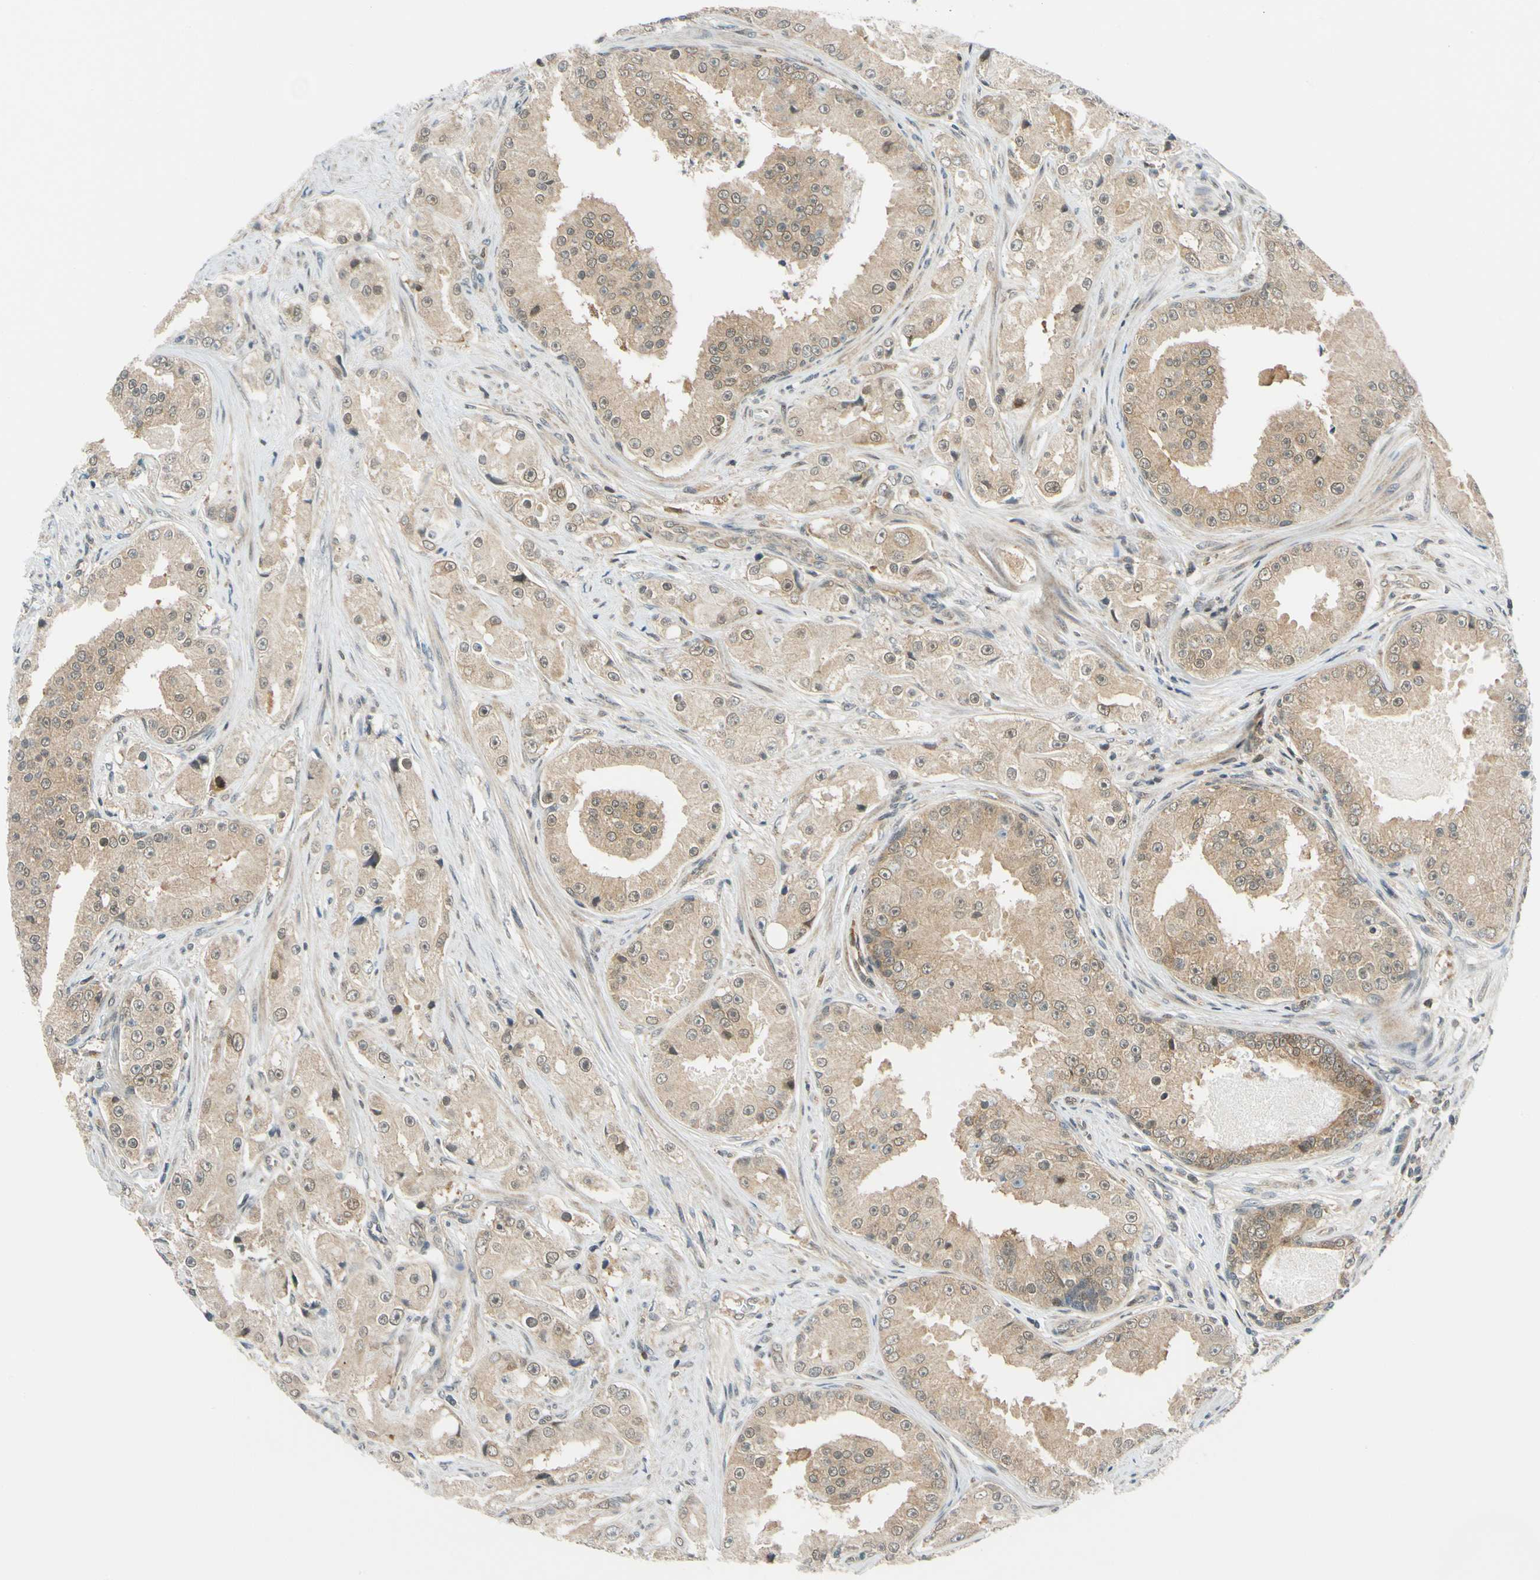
{"staining": {"intensity": "weak", "quantity": "25%-75%", "location": "cytoplasmic/membranous"}, "tissue": "prostate cancer", "cell_type": "Tumor cells", "image_type": "cancer", "snomed": [{"axis": "morphology", "description": "Adenocarcinoma, High grade"}, {"axis": "topography", "description": "Prostate"}], "caption": "The photomicrograph demonstrates staining of prostate adenocarcinoma (high-grade), revealing weak cytoplasmic/membranous protein staining (brown color) within tumor cells. (Stains: DAB in brown, nuclei in blue, Microscopy: brightfield microscopy at high magnification).", "gene": "MAPK9", "patient": {"sex": "male", "age": 73}}